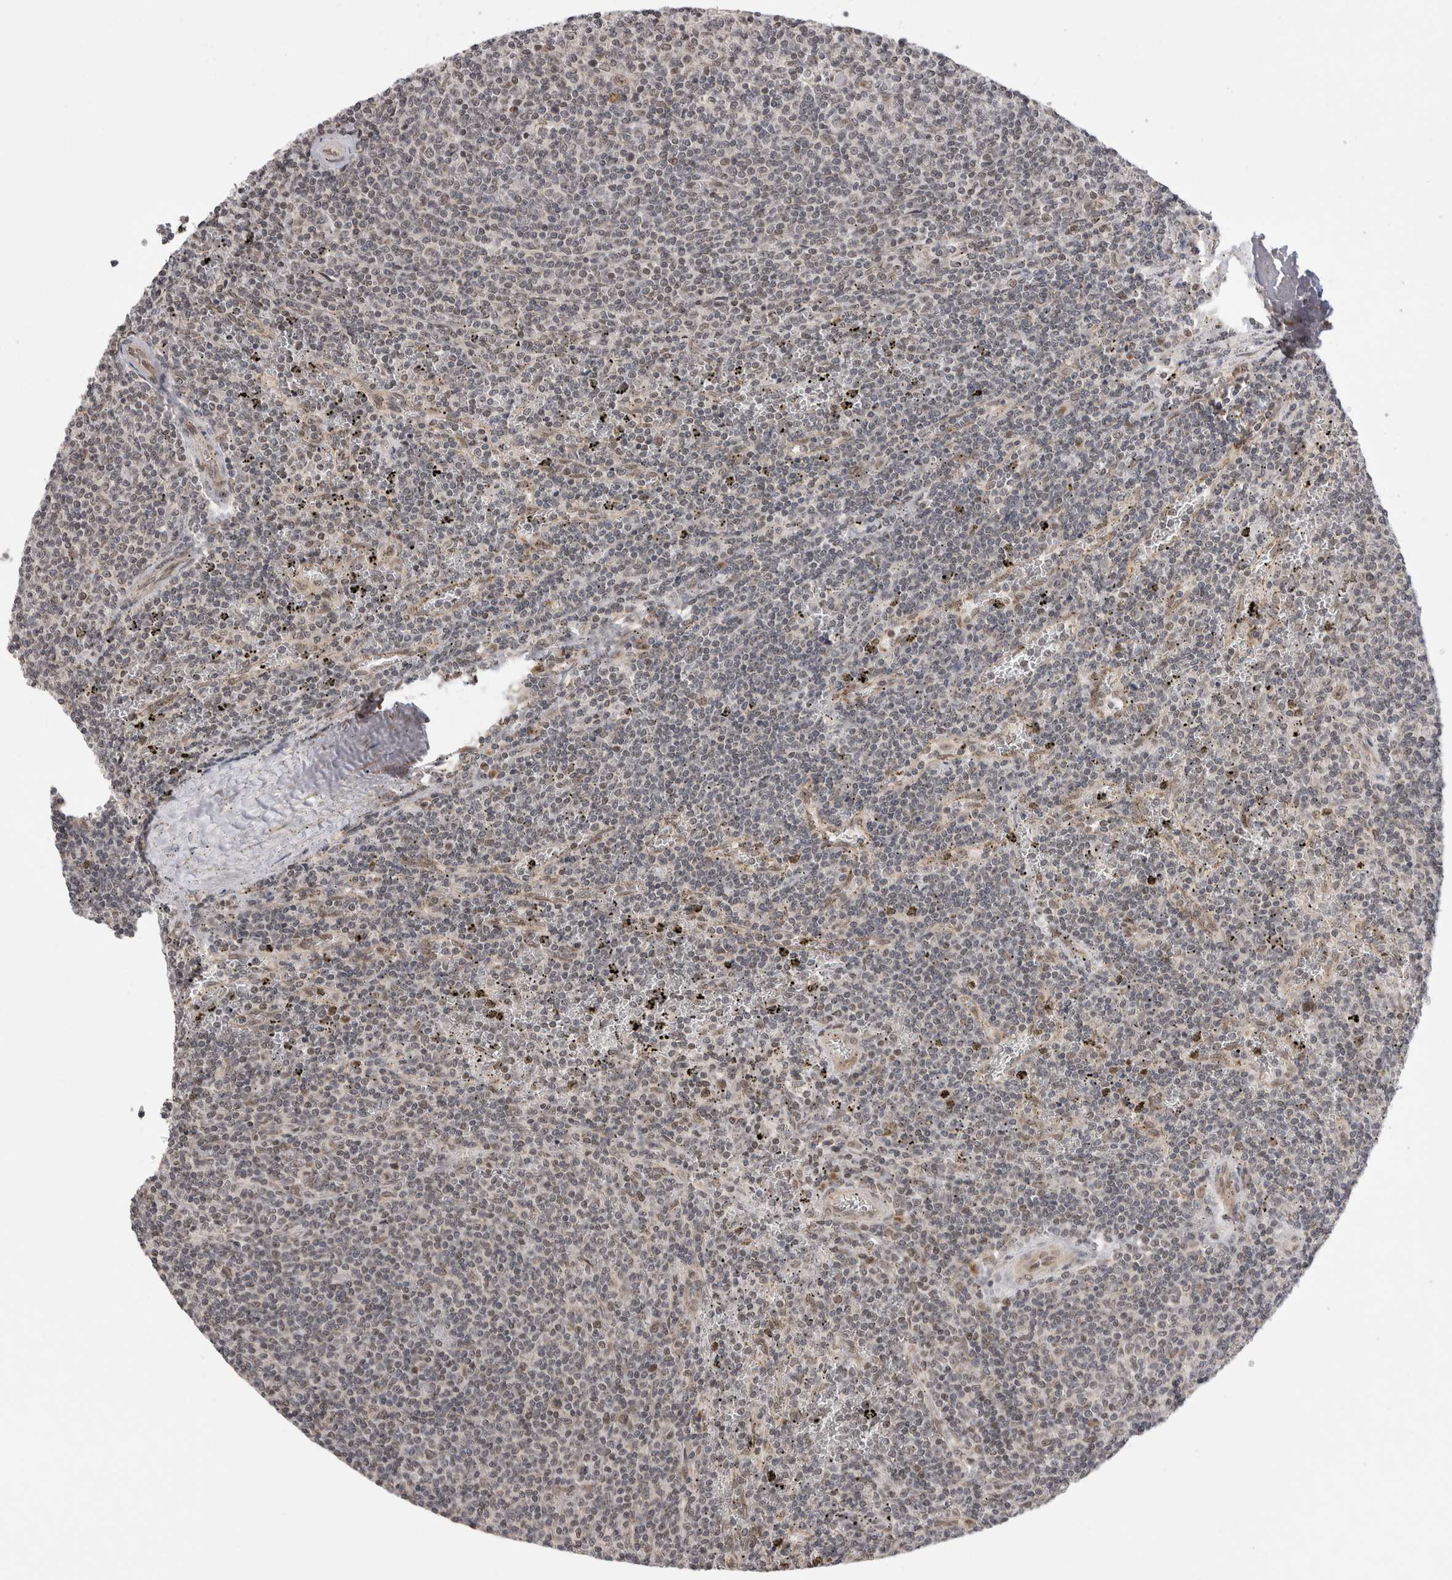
{"staining": {"intensity": "negative", "quantity": "none", "location": "none"}, "tissue": "lymphoma", "cell_type": "Tumor cells", "image_type": "cancer", "snomed": [{"axis": "morphology", "description": "Malignant lymphoma, non-Hodgkin's type, Low grade"}, {"axis": "topography", "description": "Spleen"}], "caption": "This is an immunohistochemistry image of human malignant lymphoma, non-Hodgkin's type (low-grade). There is no expression in tumor cells.", "gene": "TMEM65", "patient": {"sex": "female", "age": 50}}